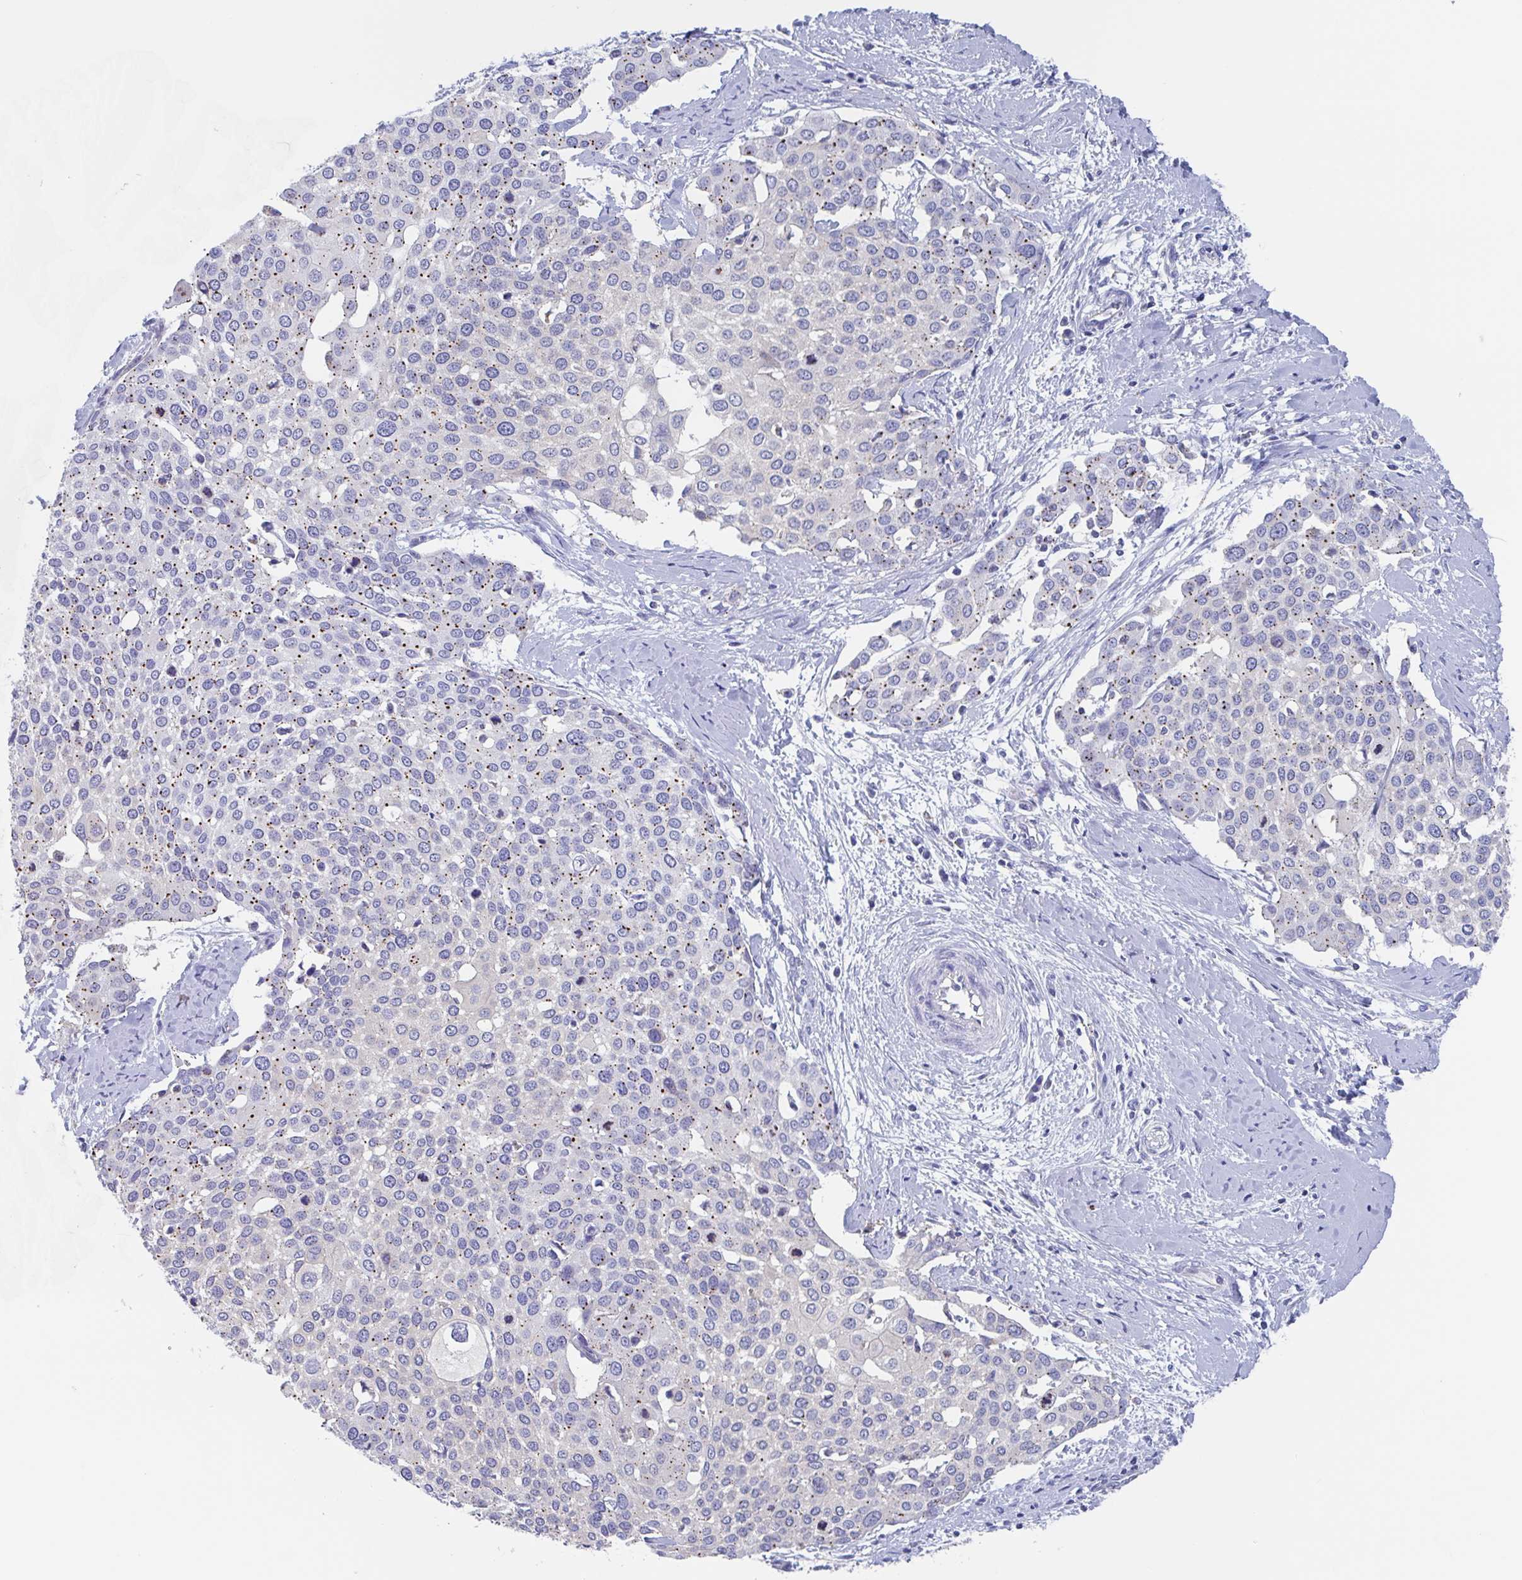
{"staining": {"intensity": "strong", "quantity": "25%-75%", "location": "cytoplasmic/membranous"}, "tissue": "cervical cancer", "cell_type": "Tumor cells", "image_type": "cancer", "snomed": [{"axis": "morphology", "description": "Squamous cell carcinoma, NOS"}, {"axis": "topography", "description": "Cervix"}], "caption": "Brown immunohistochemical staining in human cervical cancer shows strong cytoplasmic/membranous staining in about 25%-75% of tumor cells.", "gene": "CHMP5", "patient": {"sex": "female", "age": 44}}